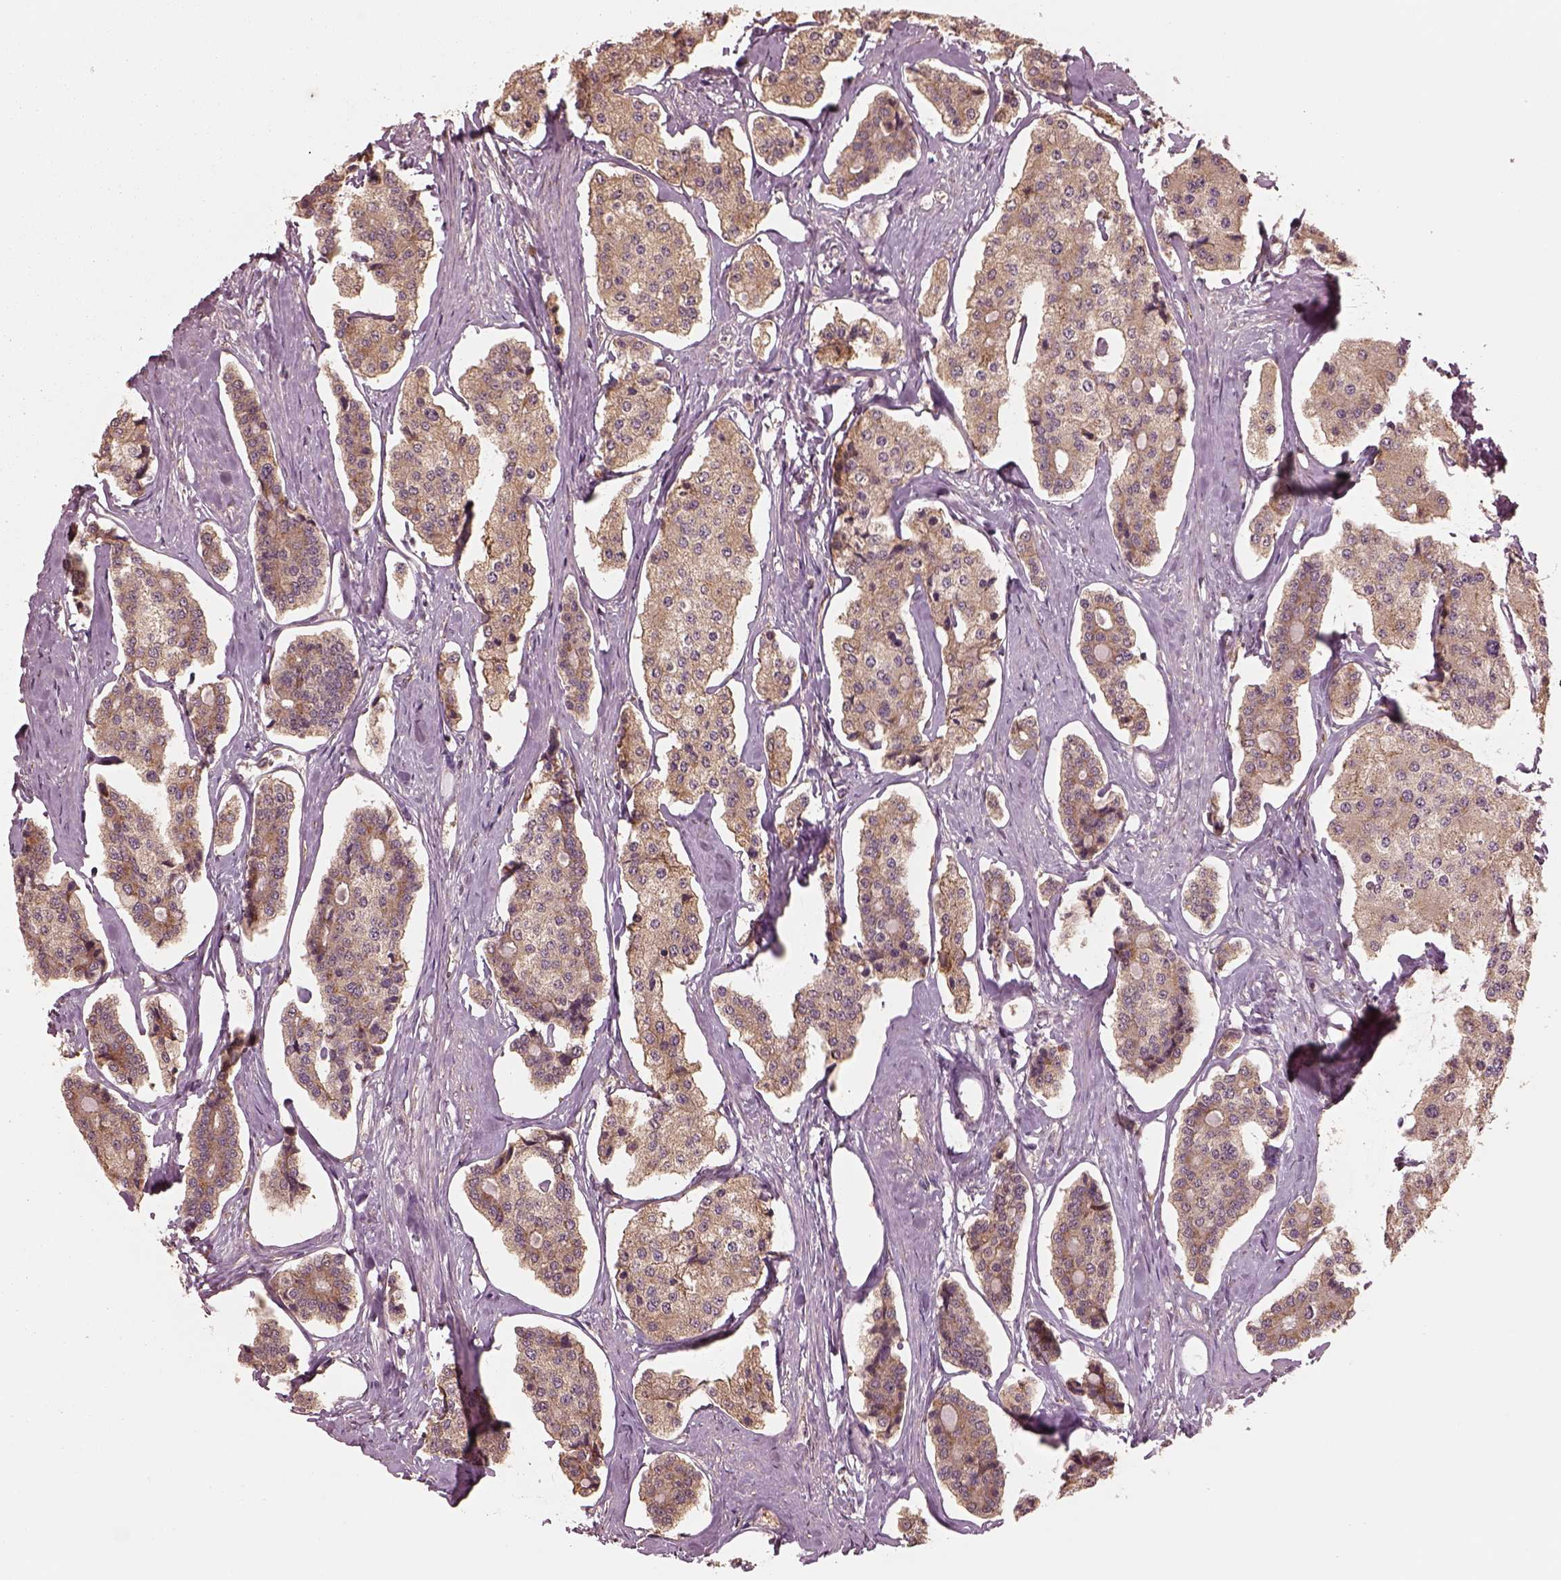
{"staining": {"intensity": "weak", "quantity": ">75%", "location": "cytoplasmic/membranous"}, "tissue": "carcinoid", "cell_type": "Tumor cells", "image_type": "cancer", "snomed": [{"axis": "morphology", "description": "Carcinoid, malignant, NOS"}, {"axis": "topography", "description": "Small intestine"}], "caption": "This micrograph reveals carcinoid stained with immunohistochemistry to label a protein in brown. The cytoplasmic/membranous of tumor cells show weak positivity for the protein. Nuclei are counter-stained blue.", "gene": "RPS5", "patient": {"sex": "female", "age": 65}}